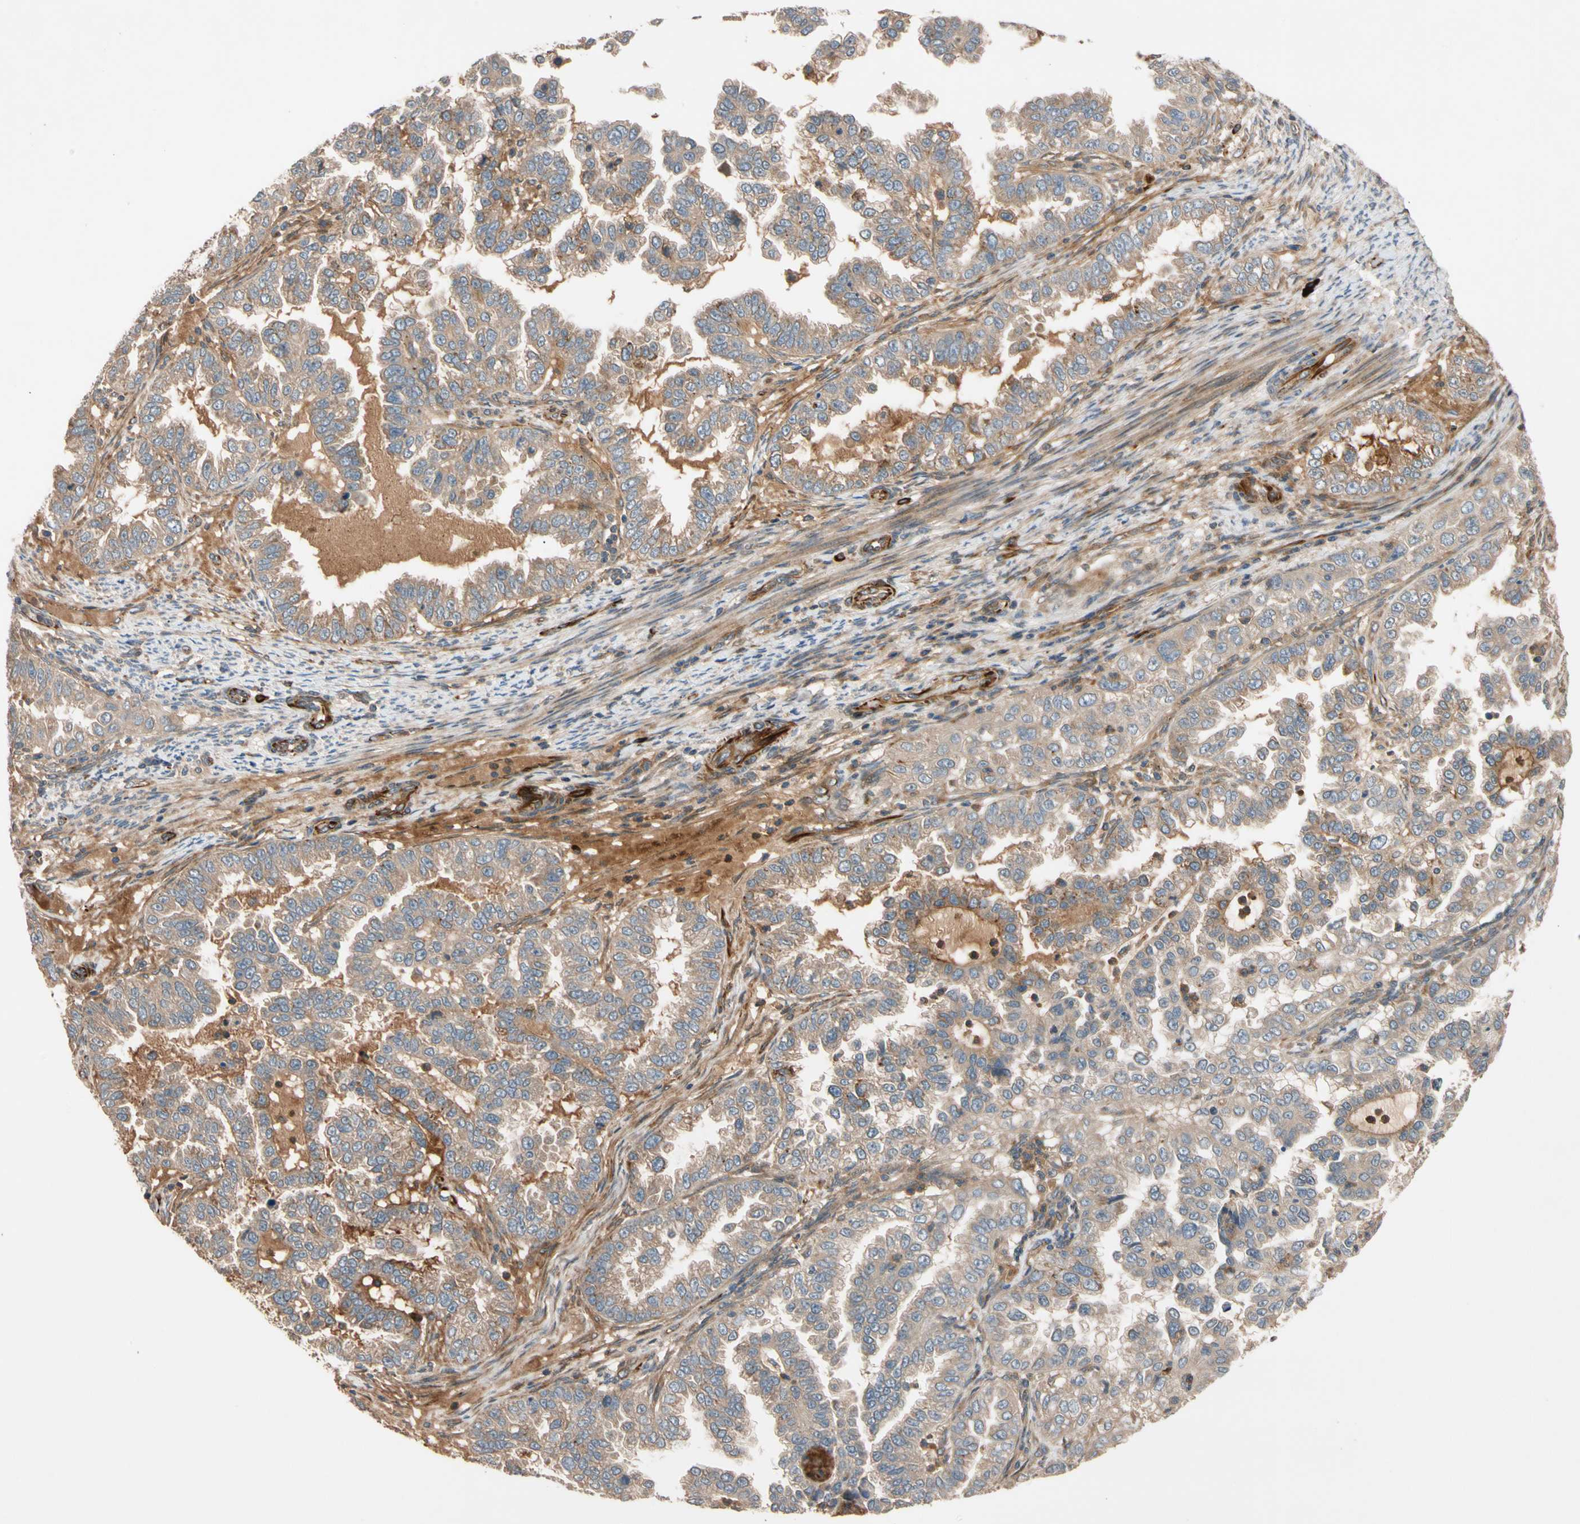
{"staining": {"intensity": "moderate", "quantity": ">75%", "location": "cytoplasmic/membranous"}, "tissue": "endometrial cancer", "cell_type": "Tumor cells", "image_type": "cancer", "snomed": [{"axis": "morphology", "description": "Adenocarcinoma, NOS"}, {"axis": "topography", "description": "Endometrium"}], "caption": "Endometrial cancer was stained to show a protein in brown. There is medium levels of moderate cytoplasmic/membranous expression in about >75% of tumor cells.", "gene": "FGD6", "patient": {"sex": "female", "age": 85}}